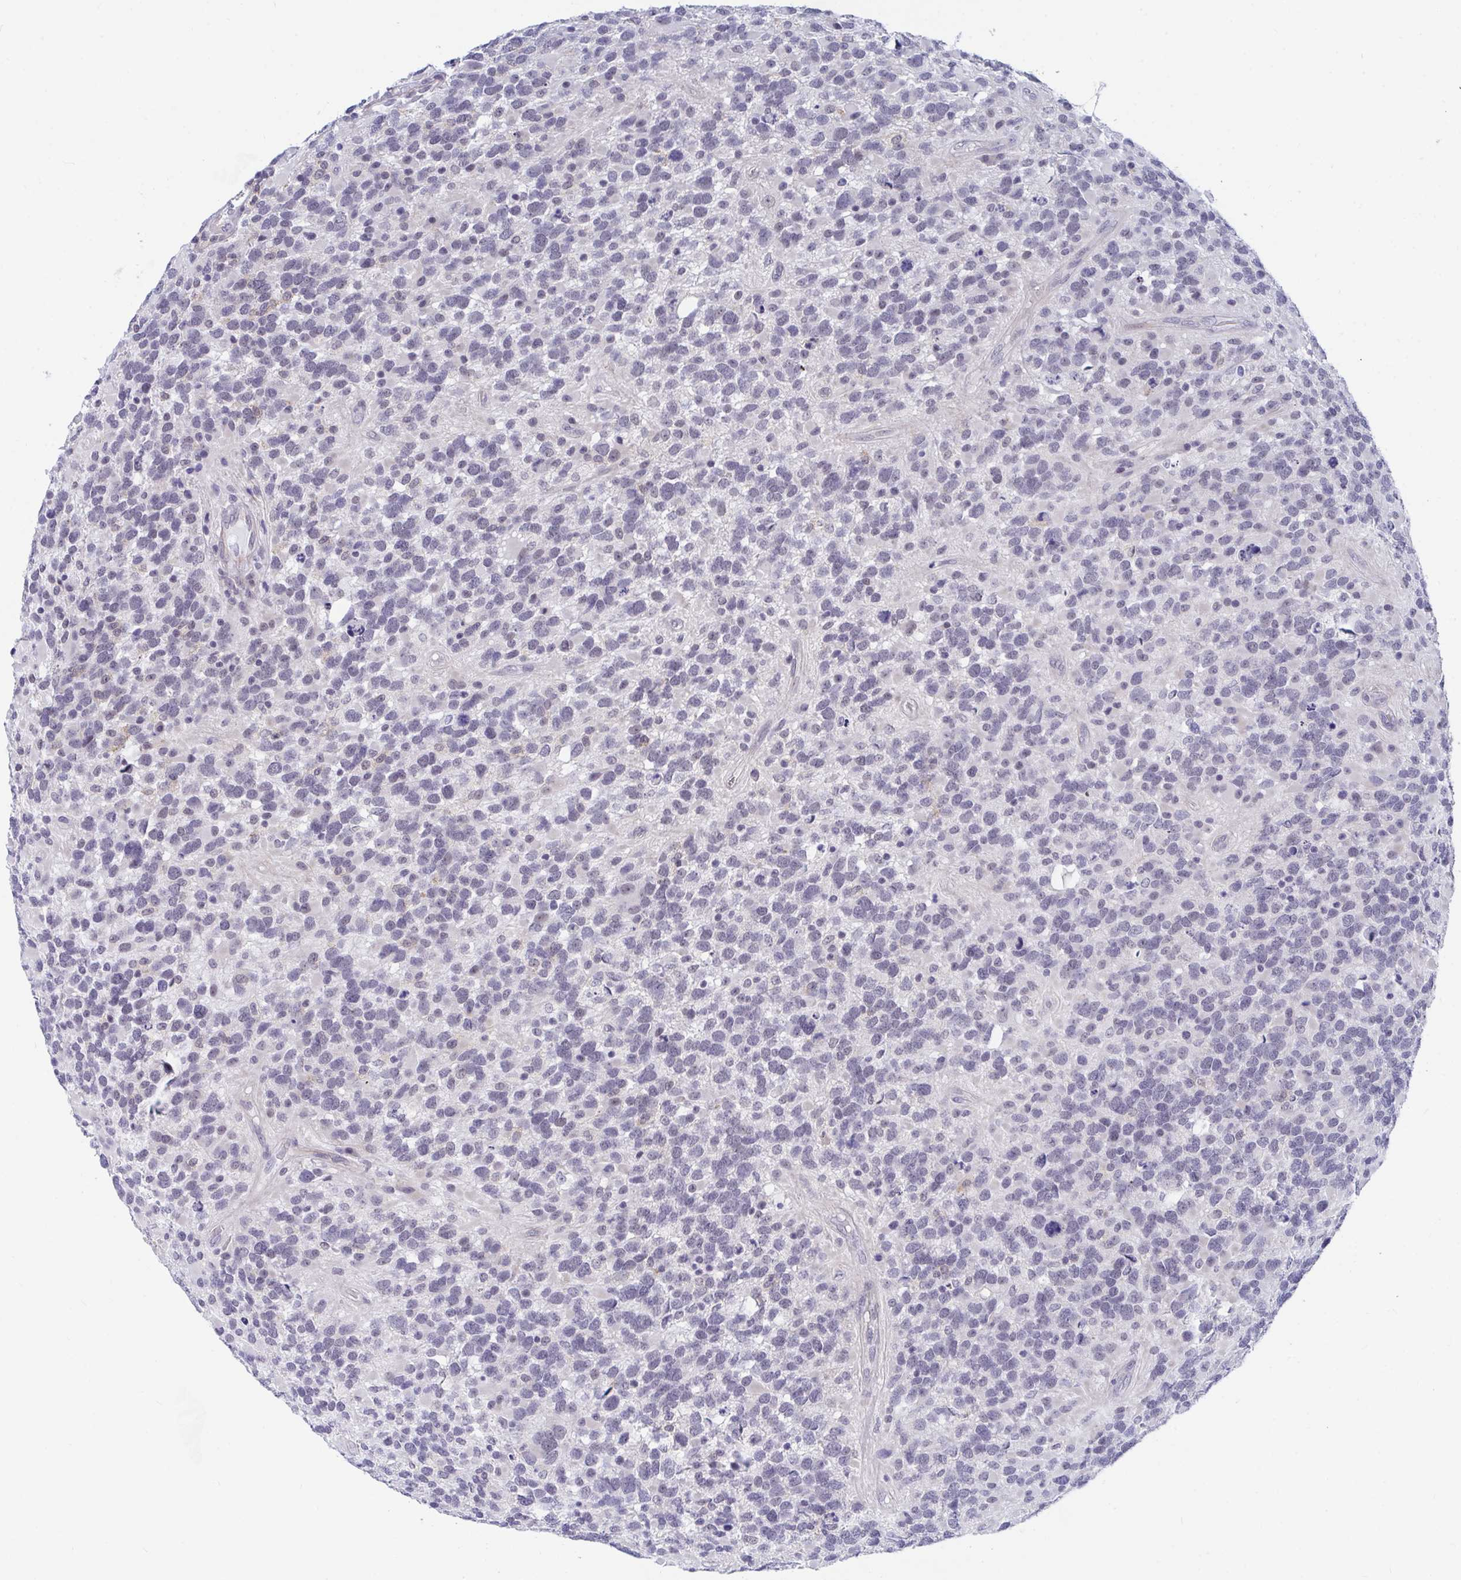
{"staining": {"intensity": "negative", "quantity": "none", "location": "none"}, "tissue": "glioma", "cell_type": "Tumor cells", "image_type": "cancer", "snomed": [{"axis": "morphology", "description": "Glioma, malignant, High grade"}, {"axis": "topography", "description": "Brain"}], "caption": "A high-resolution photomicrograph shows IHC staining of malignant glioma (high-grade), which reveals no significant expression in tumor cells.", "gene": "DAOA", "patient": {"sex": "female", "age": 40}}